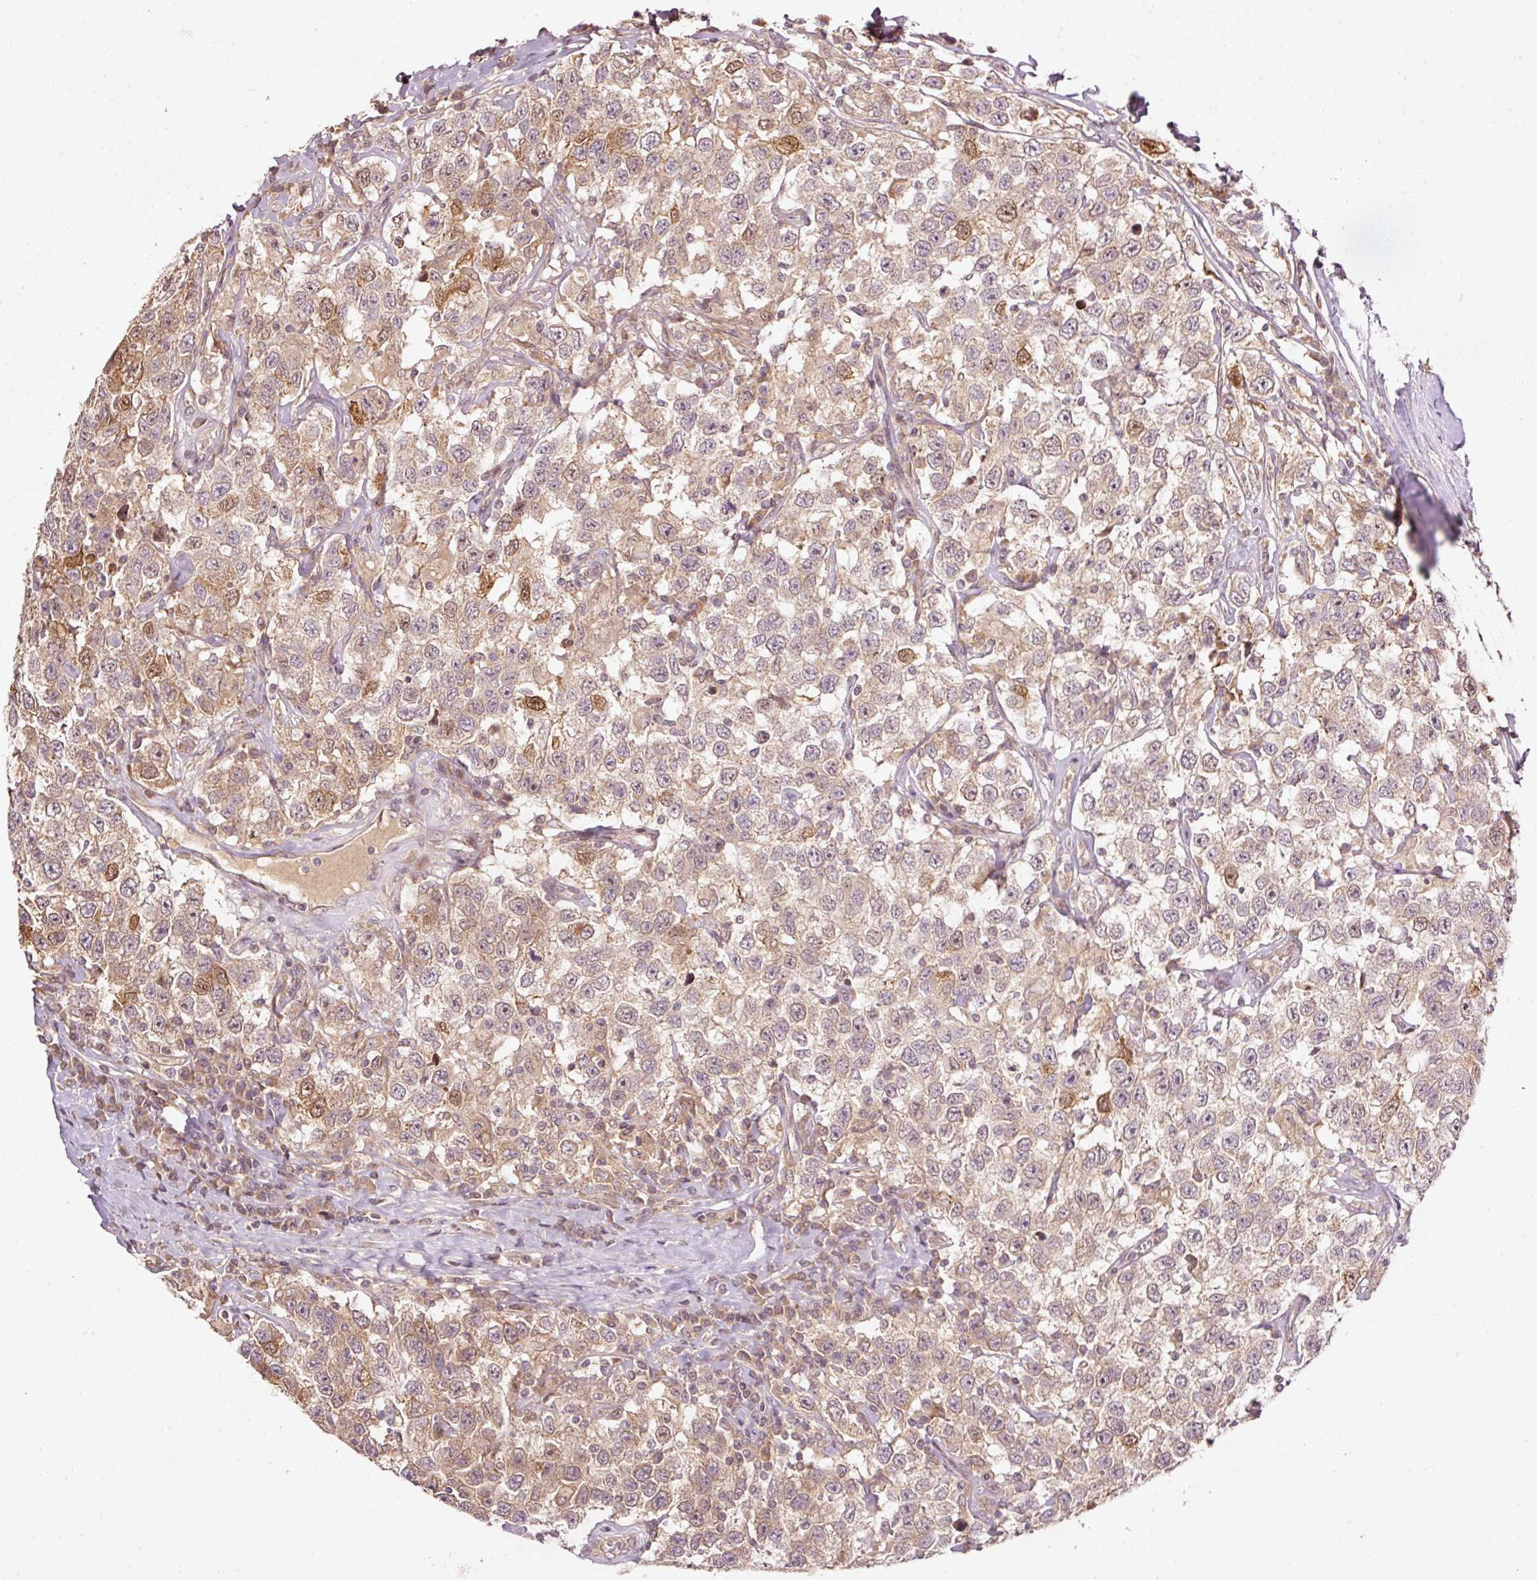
{"staining": {"intensity": "moderate", "quantity": "<25%", "location": "nuclear"}, "tissue": "testis cancer", "cell_type": "Tumor cells", "image_type": "cancer", "snomed": [{"axis": "morphology", "description": "Seminoma, NOS"}, {"axis": "topography", "description": "Testis"}], "caption": "The photomicrograph demonstrates a brown stain indicating the presence of a protein in the nuclear of tumor cells in testis cancer (seminoma).", "gene": "PCDHB1", "patient": {"sex": "male", "age": 41}}